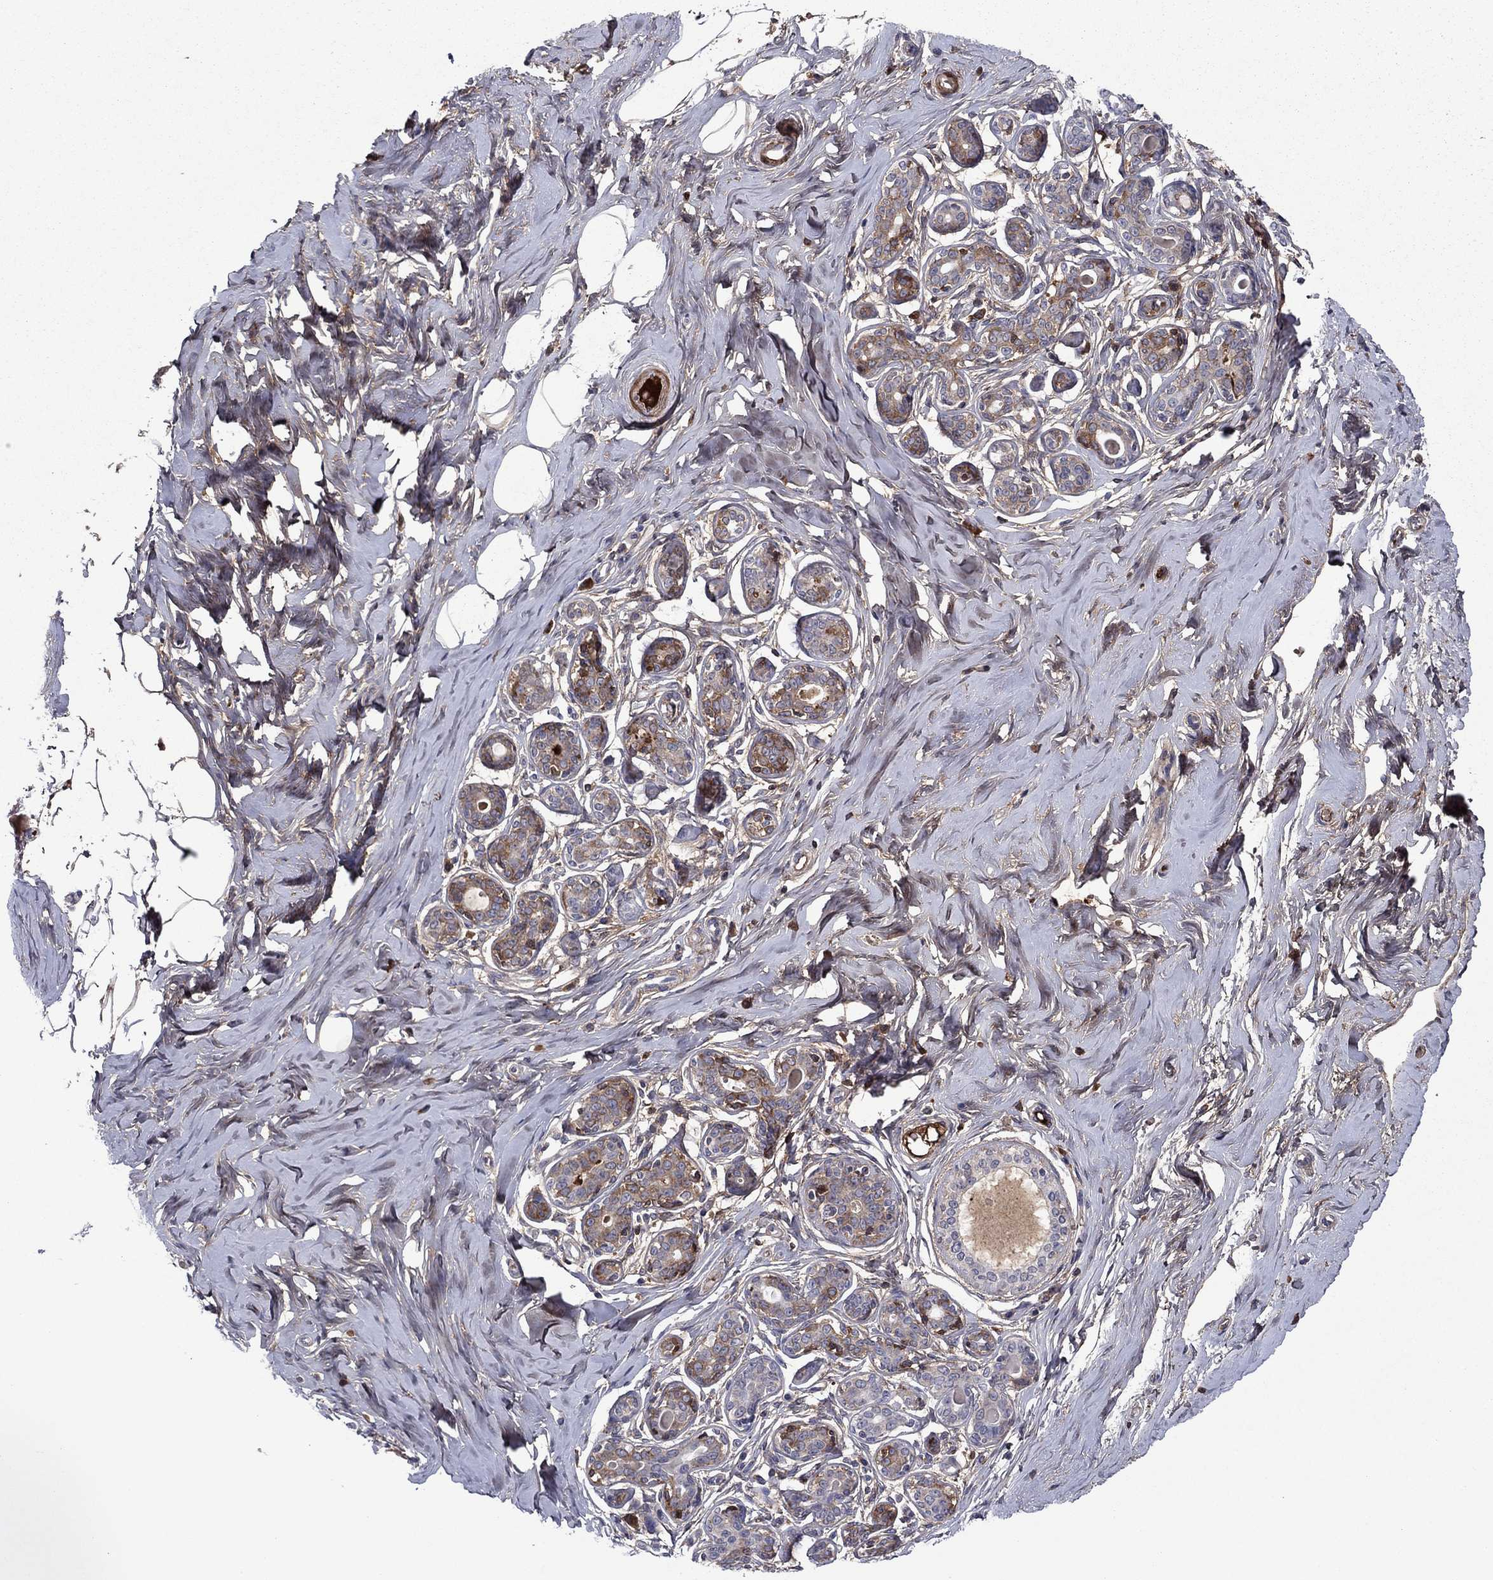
{"staining": {"intensity": "negative", "quantity": "none", "location": "none"}, "tissue": "breast", "cell_type": "Adipocytes", "image_type": "normal", "snomed": [{"axis": "morphology", "description": "Normal tissue, NOS"}, {"axis": "topography", "description": "Skin"}, {"axis": "topography", "description": "Breast"}], "caption": "This is a photomicrograph of immunohistochemistry (IHC) staining of benign breast, which shows no expression in adipocytes. The staining is performed using DAB brown chromogen with nuclei counter-stained in using hematoxylin.", "gene": "HPX", "patient": {"sex": "female", "age": 43}}